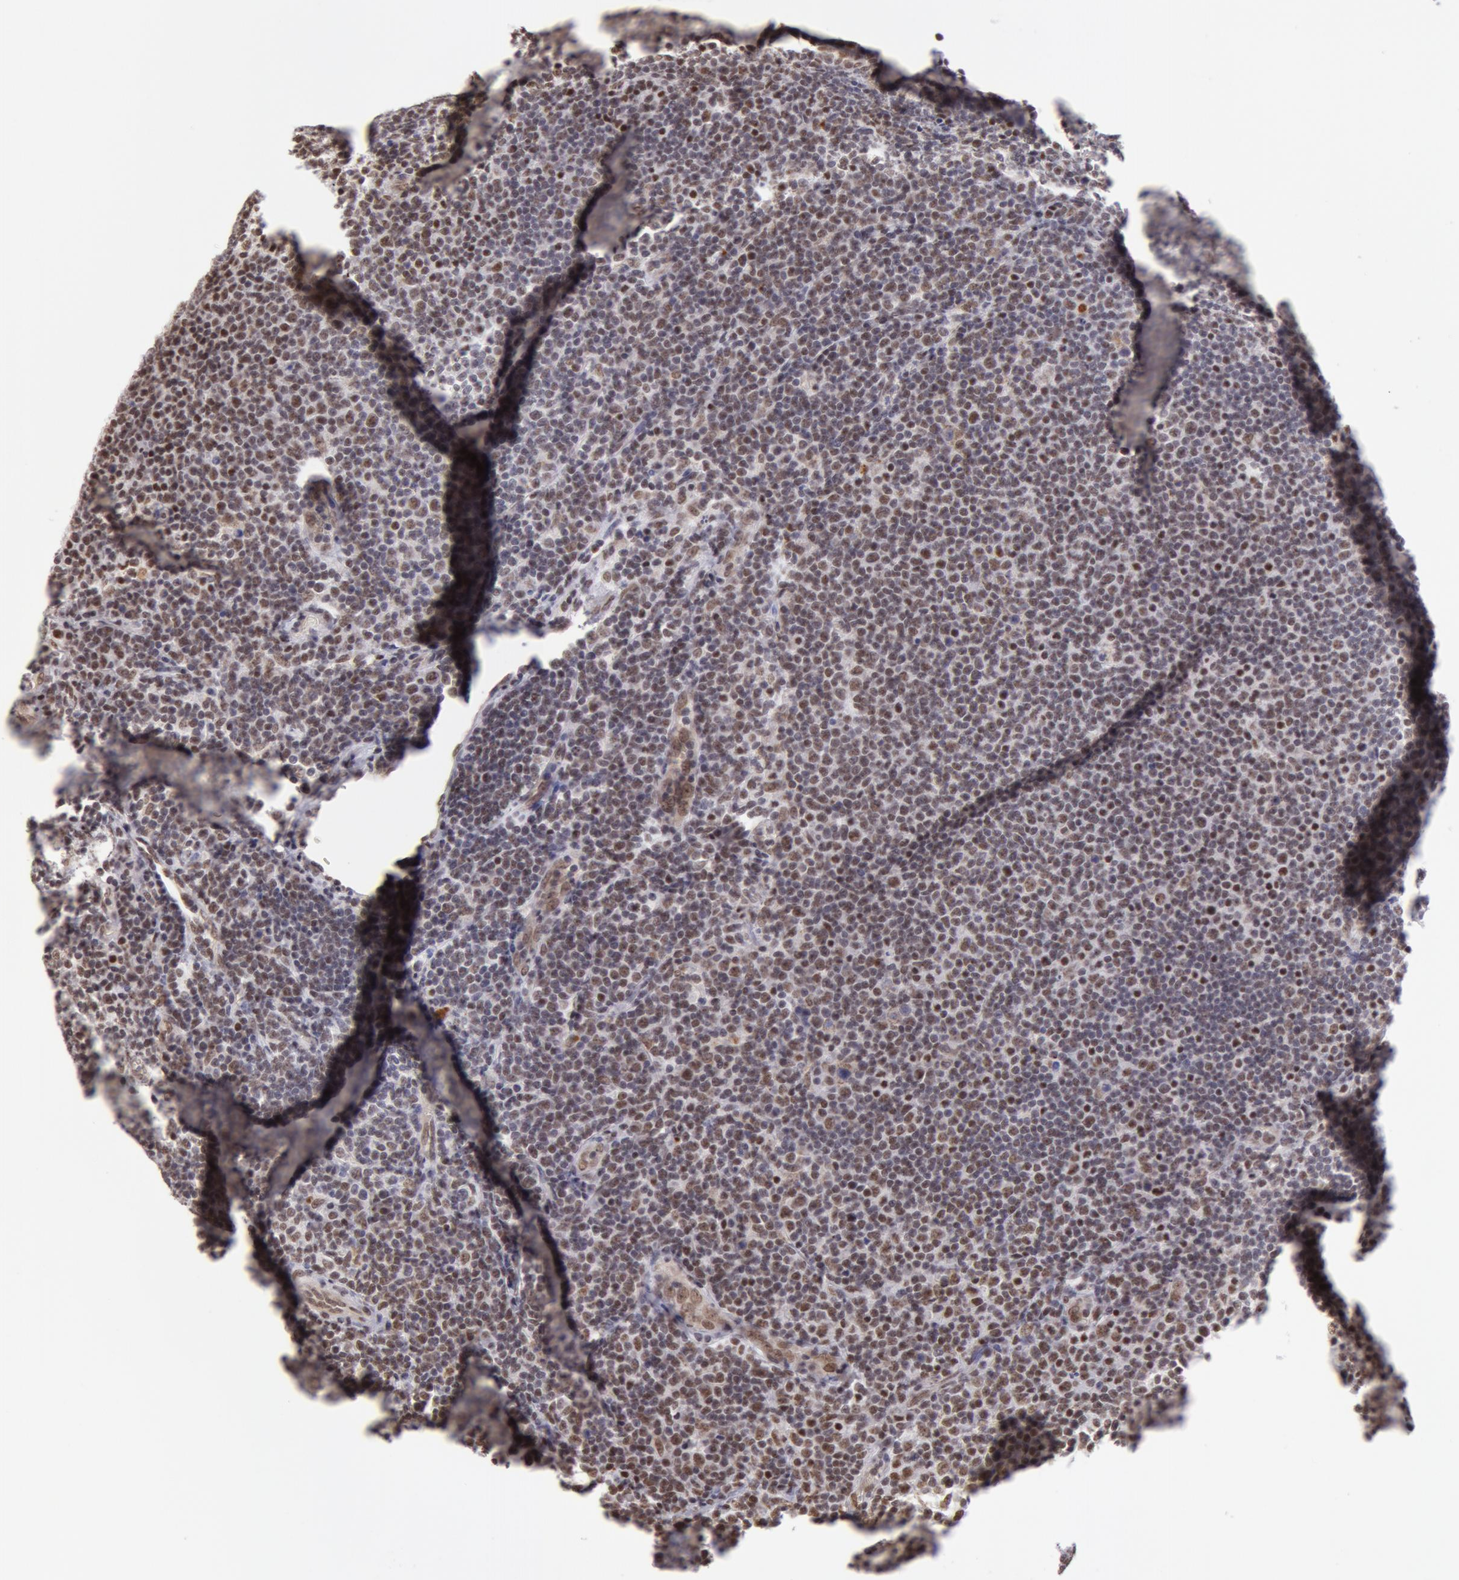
{"staining": {"intensity": "weak", "quantity": "25%-75%", "location": "cytoplasmic/membranous,nuclear"}, "tissue": "lymphoma", "cell_type": "Tumor cells", "image_type": "cancer", "snomed": [{"axis": "morphology", "description": "Malignant lymphoma, non-Hodgkin's type, Low grade"}, {"axis": "topography", "description": "Lymph node"}], "caption": "Approximately 25%-75% of tumor cells in human lymphoma exhibit weak cytoplasmic/membranous and nuclear protein expression as visualized by brown immunohistochemical staining.", "gene": "VRTN", "patient": {"sex": "male", "age": 74}}